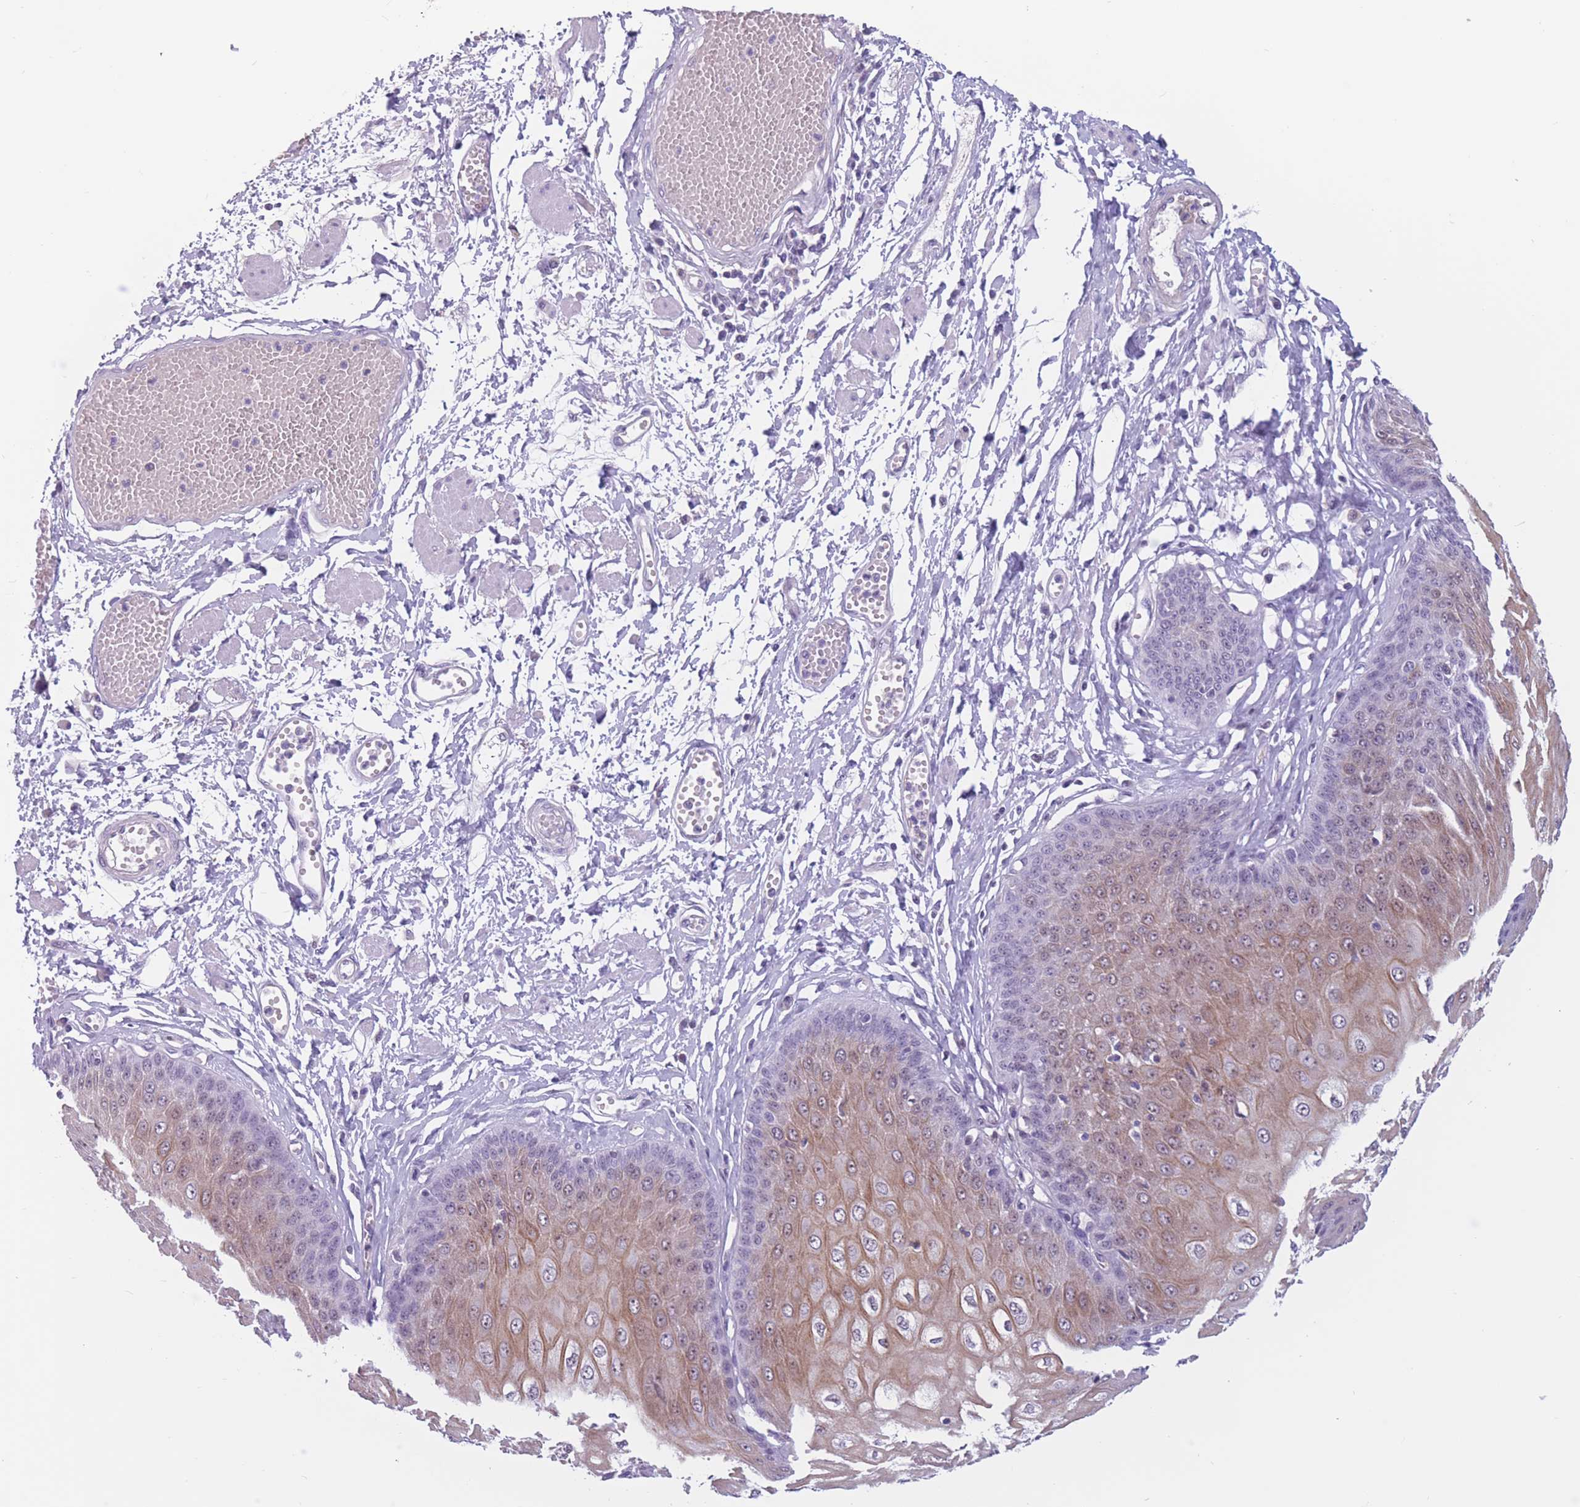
{"staining": {"intensity": "moderate", "quantity": "25%-75%", "location": "cytoplasmic/membranous,nuclear"}, "tissue": "esophagus", "cell_type": "Squamous epithelial cells", "image_type": "normal", "snomed": [{"axis": "morphology", "description": "Normal tissue, NOS"}, {"axis": "topography", "description": "Esophagus"}], "caption": "This photomicrograph reveals immunohistochemistry (IHC) staining of benign human esophagus, with medium moderate cytoplasmic/membranous,nuclear positivity in about 25%-75% of squamous epithelial cells.", "gene": "BOP1", "patient": {"sex": "male", "age": 60}}